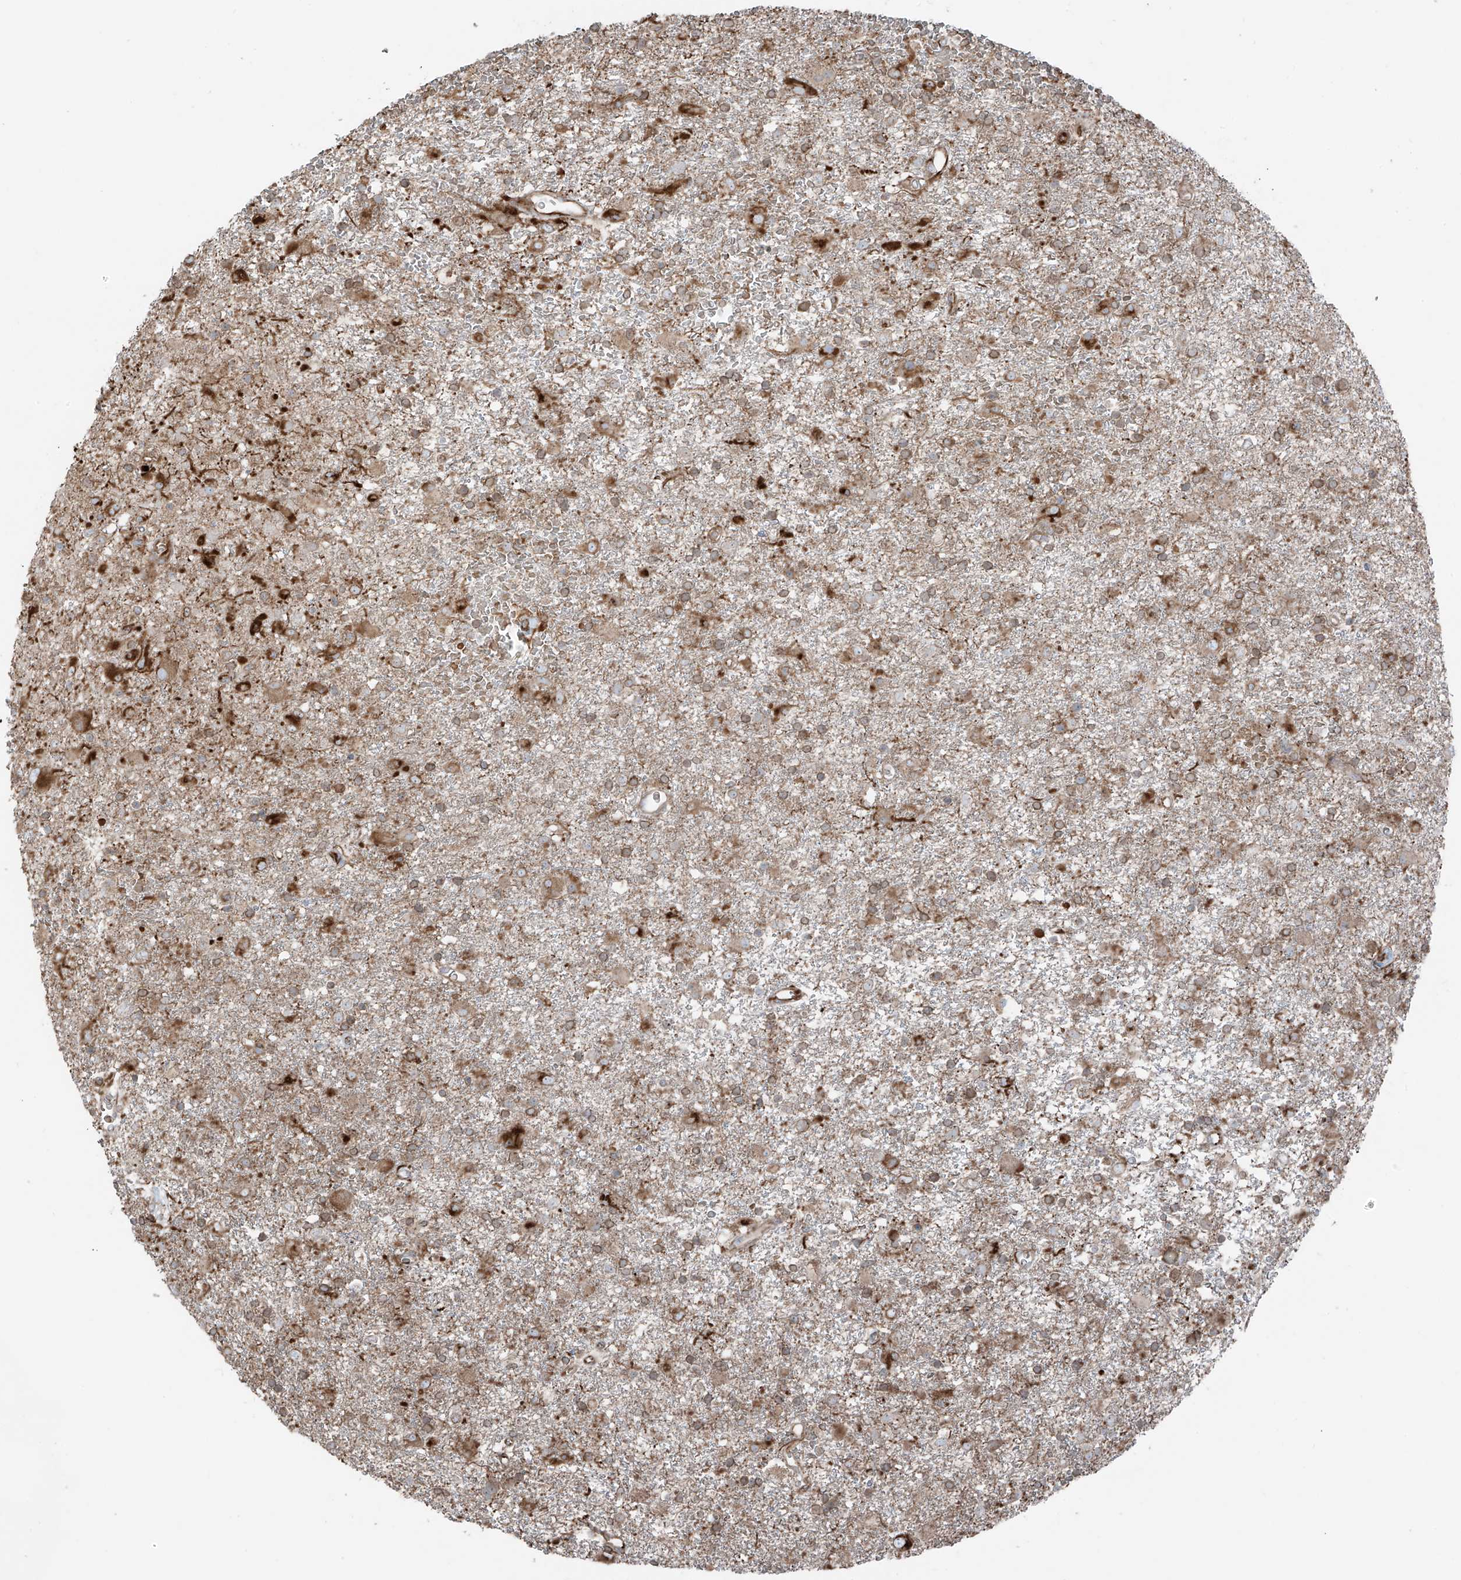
{"staining": {"intensity": "moderate", "quantity": ">75%", "location": "cytoplasmic/membranous"}, "tissue": "glioma", "cell_type": "Tumor cells", "image_type": "cancer", "snomed": [{"axis": "morphology", "description": "Glioma, malignant, Low grade"}, {"axis": "topography", "description": "Brain"}], "caption": "Glioma stained with DAB immunohistochemistry displays medium levels of moderate cytoplasmic/membranous staining in approximately >75% of tumor cells.", "gene": "ERLEC1", "patient": {"sex": "male", "age": 65}}